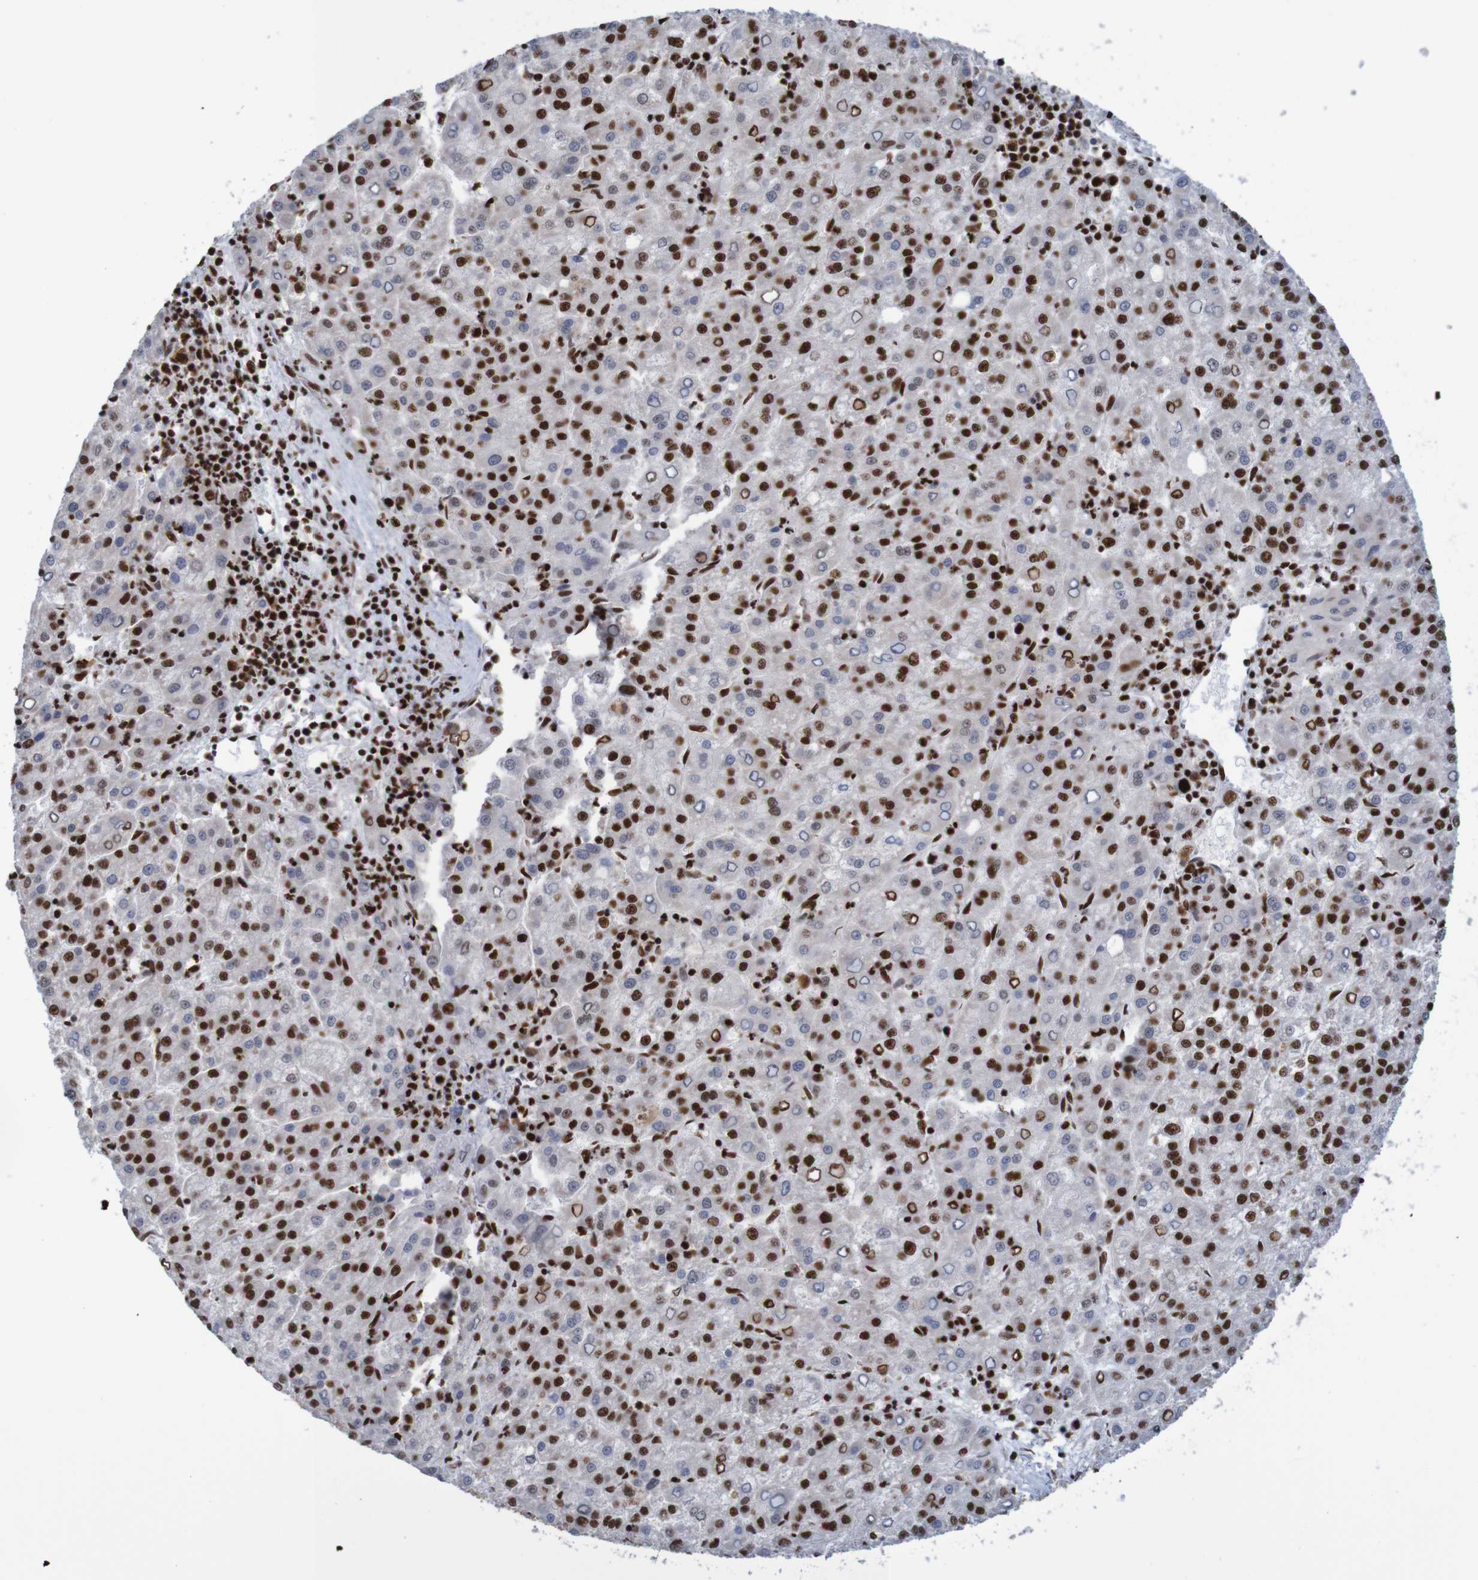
{"staining": {"intensity": "strong", "quantity": ">75%", "location": "nuclear"}, "tissue": "liver cancer", "cell_type": "Tumor cells", "image_type": "cancer", "snomed": [{"axis": "morphology", "description": "Carcinoma, Hepatocellular, NOS"}, {"axis": "topography", "description": "Liver"}], "caption": "This micrograph shows immunohistochemistry (IHC) staining of liver hepatocellular carcinoma, with high strong nuclear expression in about >75% of tumor cells.", "gene": "THRAP3", "patient": {"sex": "female", "age": 58}}